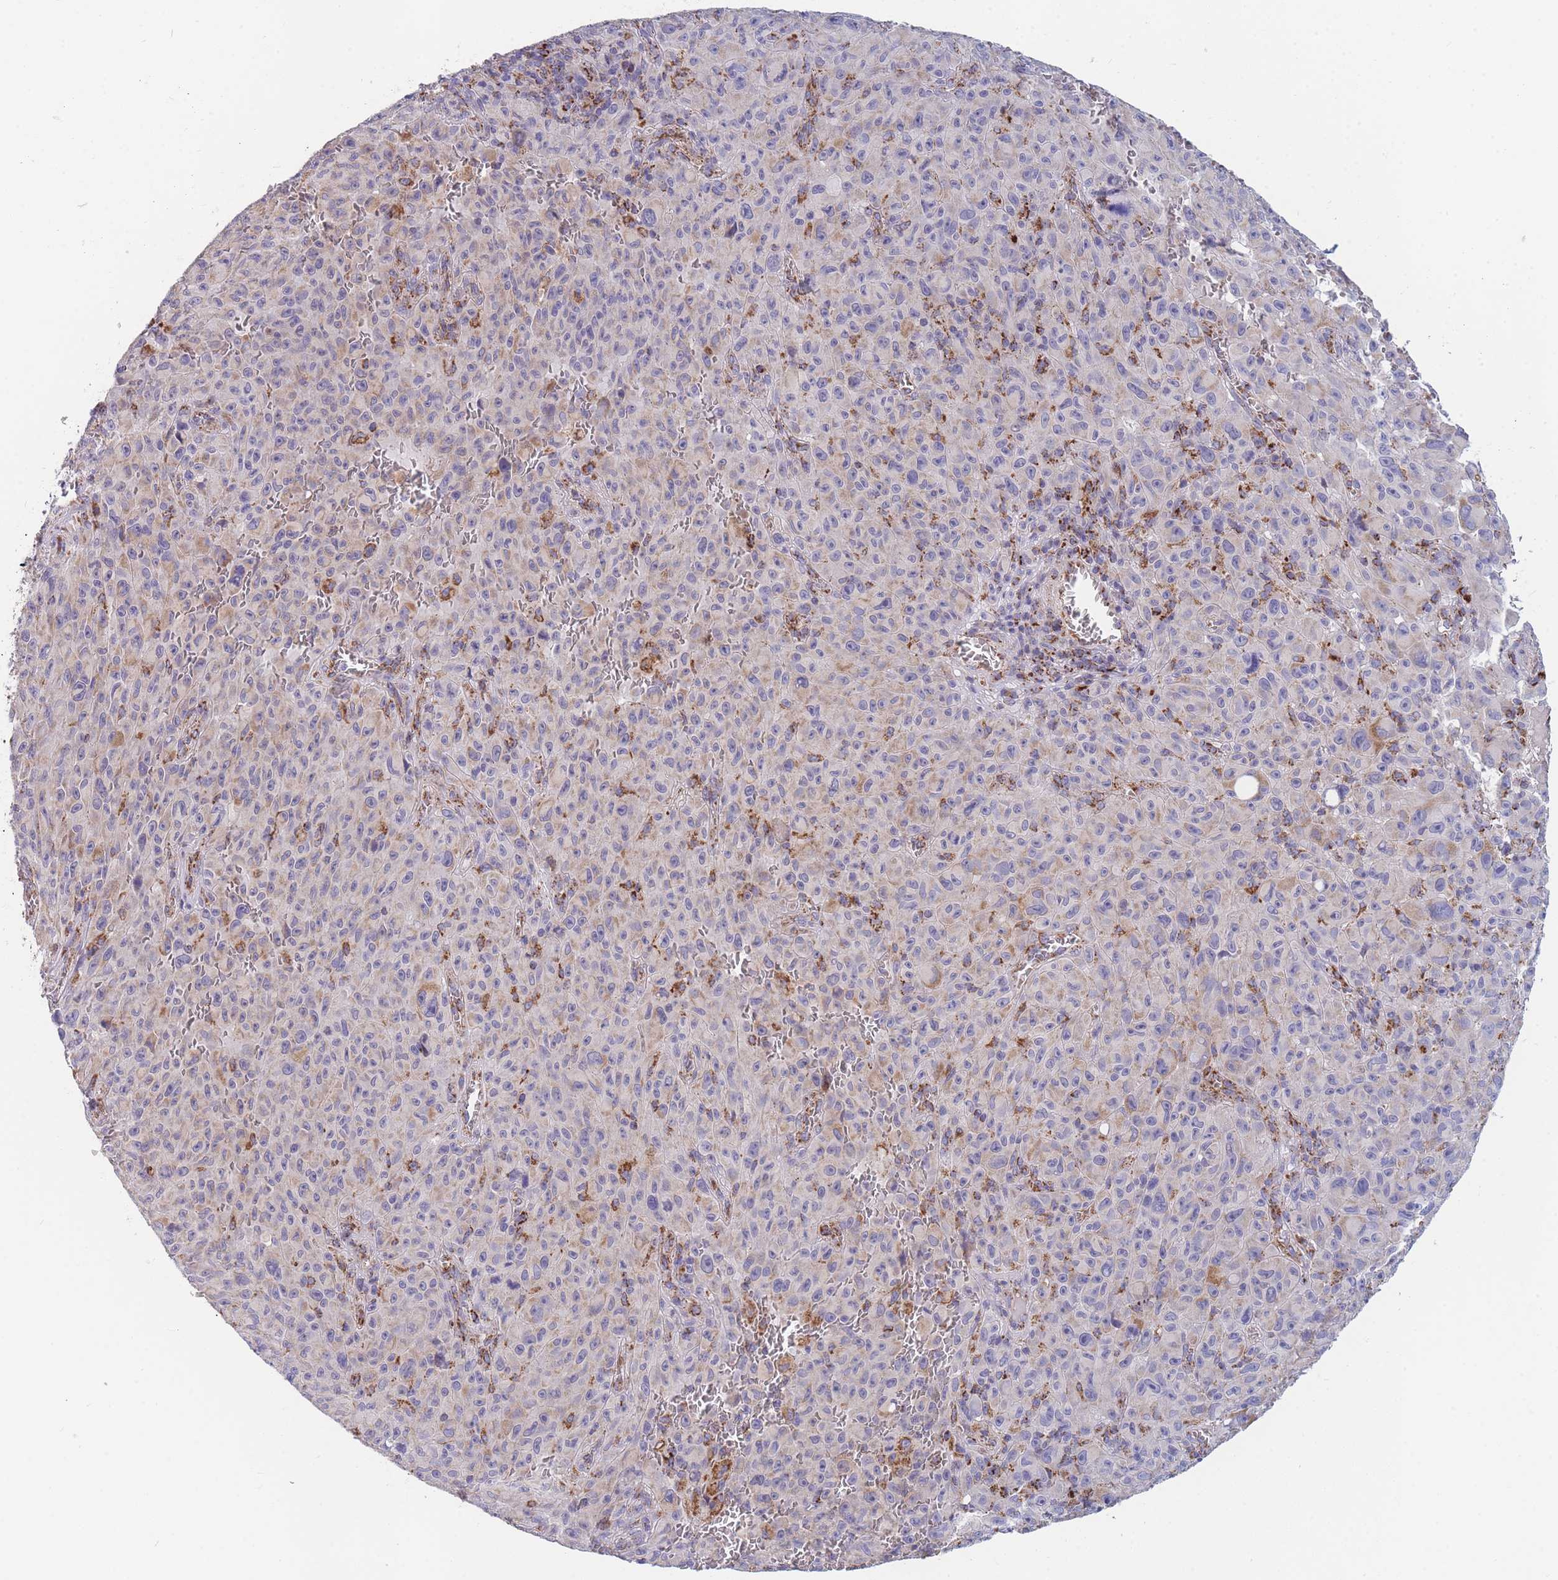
{"staining": {"intensity": "moderate", "quantity": "<25%", "location": "cytoplasmic/membranous"}, "tissue": "melanoma", "cell_type": "Tumor cells", "image_type": "cancer", "snomed": [{"axis": "morphology", "description": "Malignant melanoma, NOS"}, {"axis": "topography", "description": "Skin"}], "caption": "This is a micrograph of immunohistochemistry staining of malignant melanoma, which shows moderate expression in the cytoplasmic/membranous of tumor cells.", "gene": "MRPS11", "patient": {"sex": "female", "age": 82}}